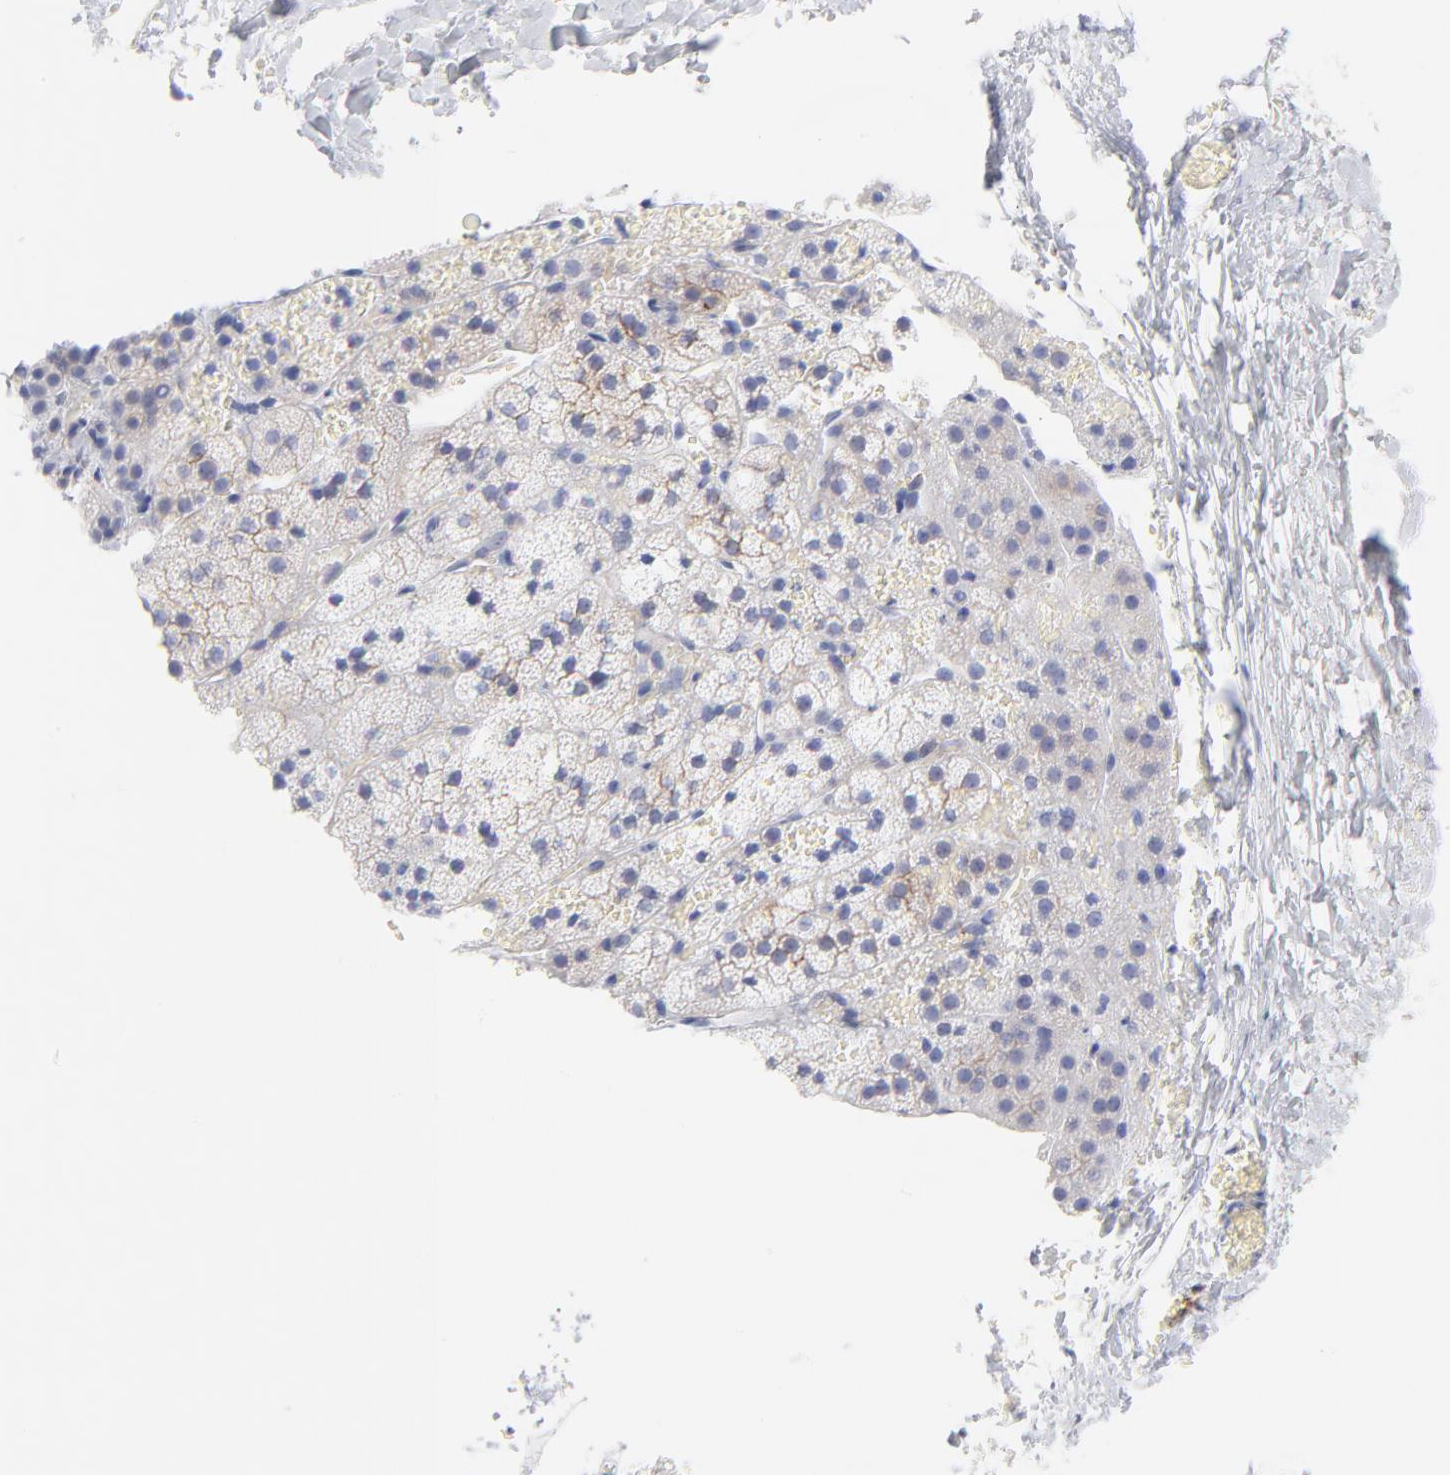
{"staining": {"intensity": "negative", "quantity": "none", "location": "none"}, "tissue": "adrenal gland", "cell_type": "Glandular cells", "image_type": "normal", "snomed": [{"axis": "morphology", "description": "Normal tissue, NOS"}, {"axis": "topography", "description": "Adrenal gland"}], "caption": "DAB (3,3'-diaminobenzidine) immunohistochemical staining of benign human adrenal gland demonstrates no significant staining in glandular cells.", "gene": "ACTA2", "patient": {"sex": "female", "age": 44}}